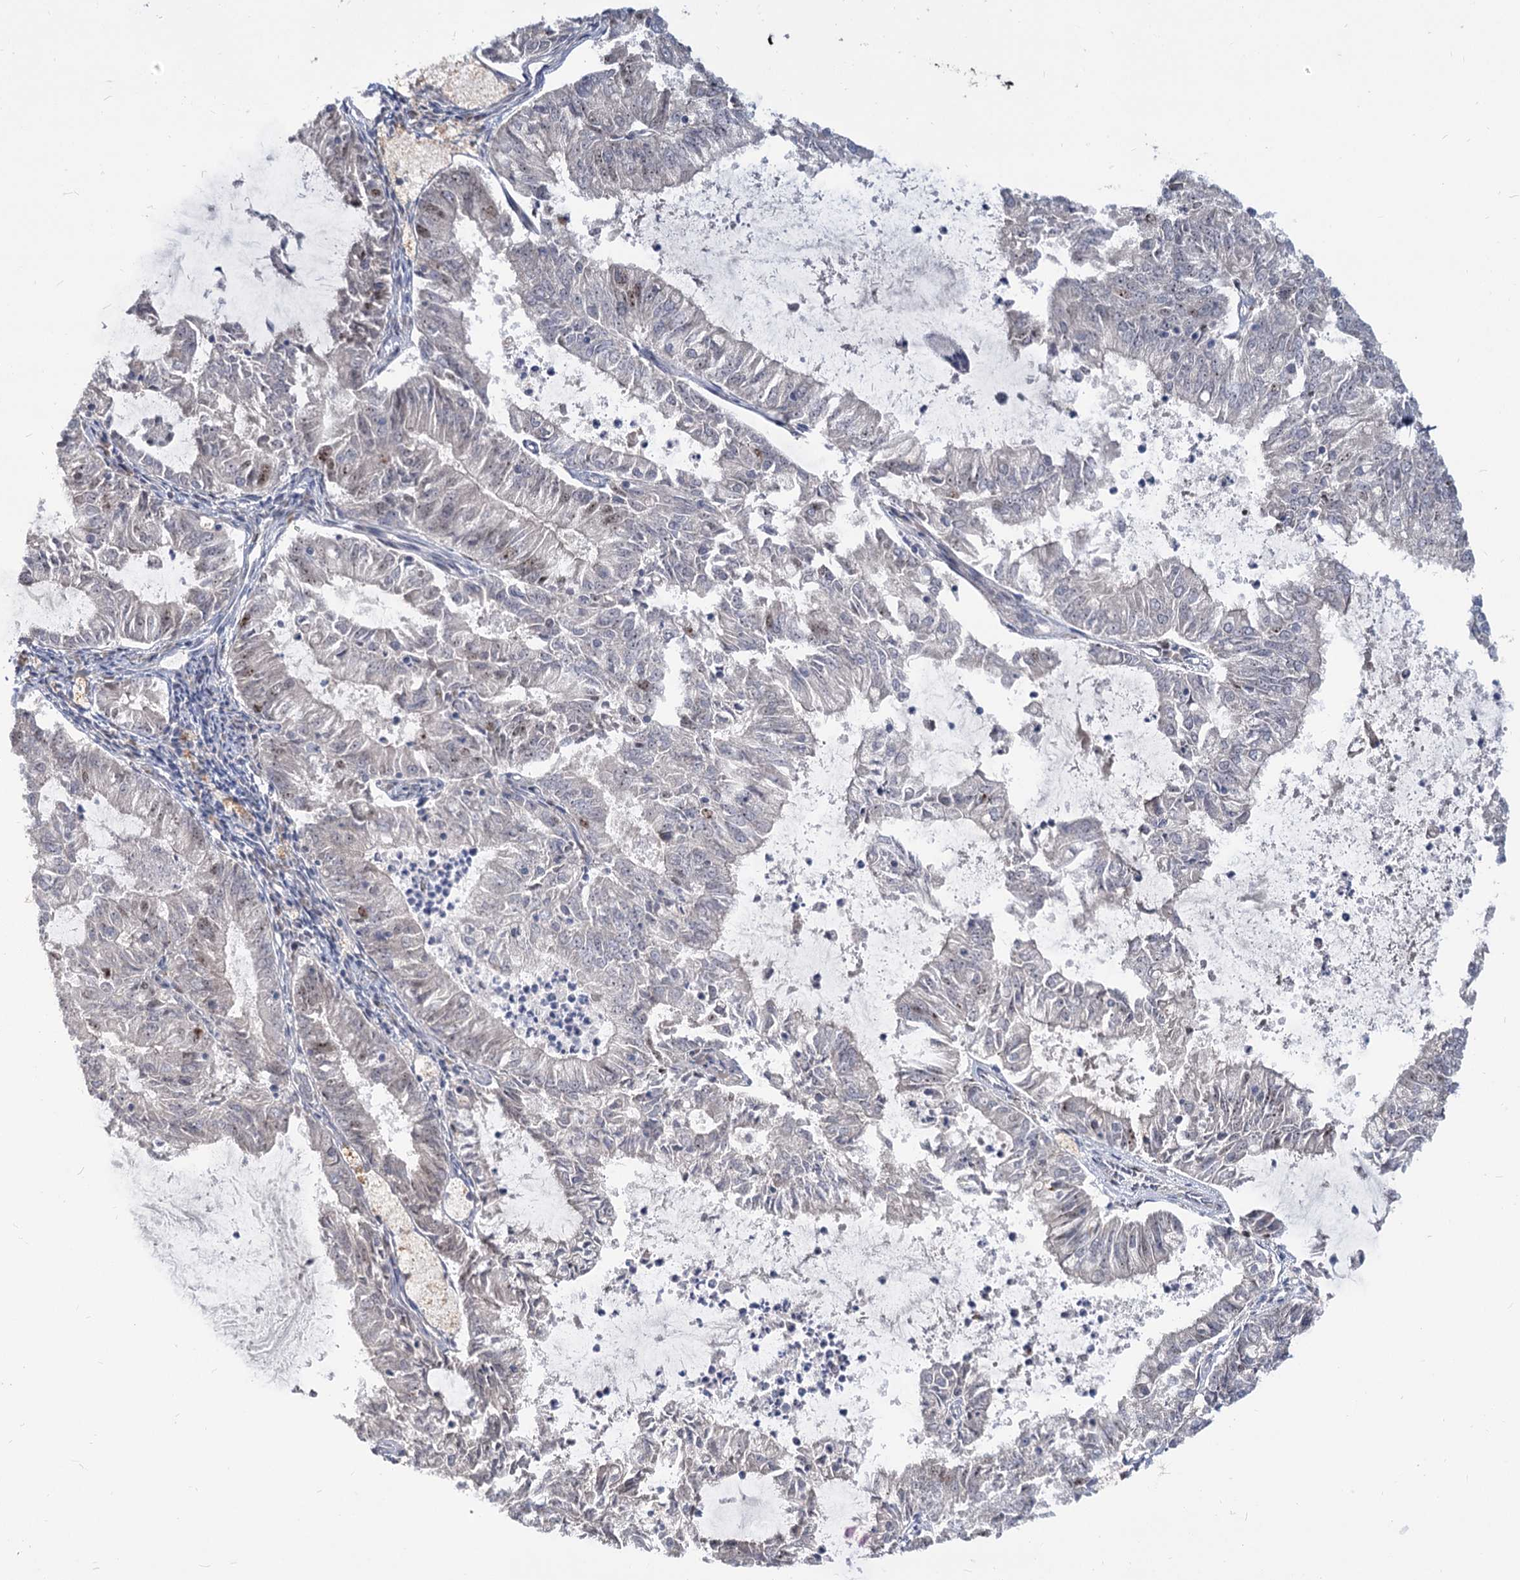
{"staining": {"intensity": "negative", "quantity": "none", "location": "none"}, "tissue": "endometrial cancer", "cell_type": "Tumor cells", "image_type": "cancer", "snomed": [{"axis": "morphology", "description": "Adenocarcinoma, NOS"}, {"axis": "topography", "description": "Endometrium"}], "caption": "Protein analysis of endometrial adenocarcinoma exhibits no significant staining in tumor cells. (DAB (3,3'-diaminobenzidine) immunohistochemistry (IHC) with hematoxylin counter stain).", "gene": "PIK3C2A", "patient": {"sex": "female", "age": 57}}